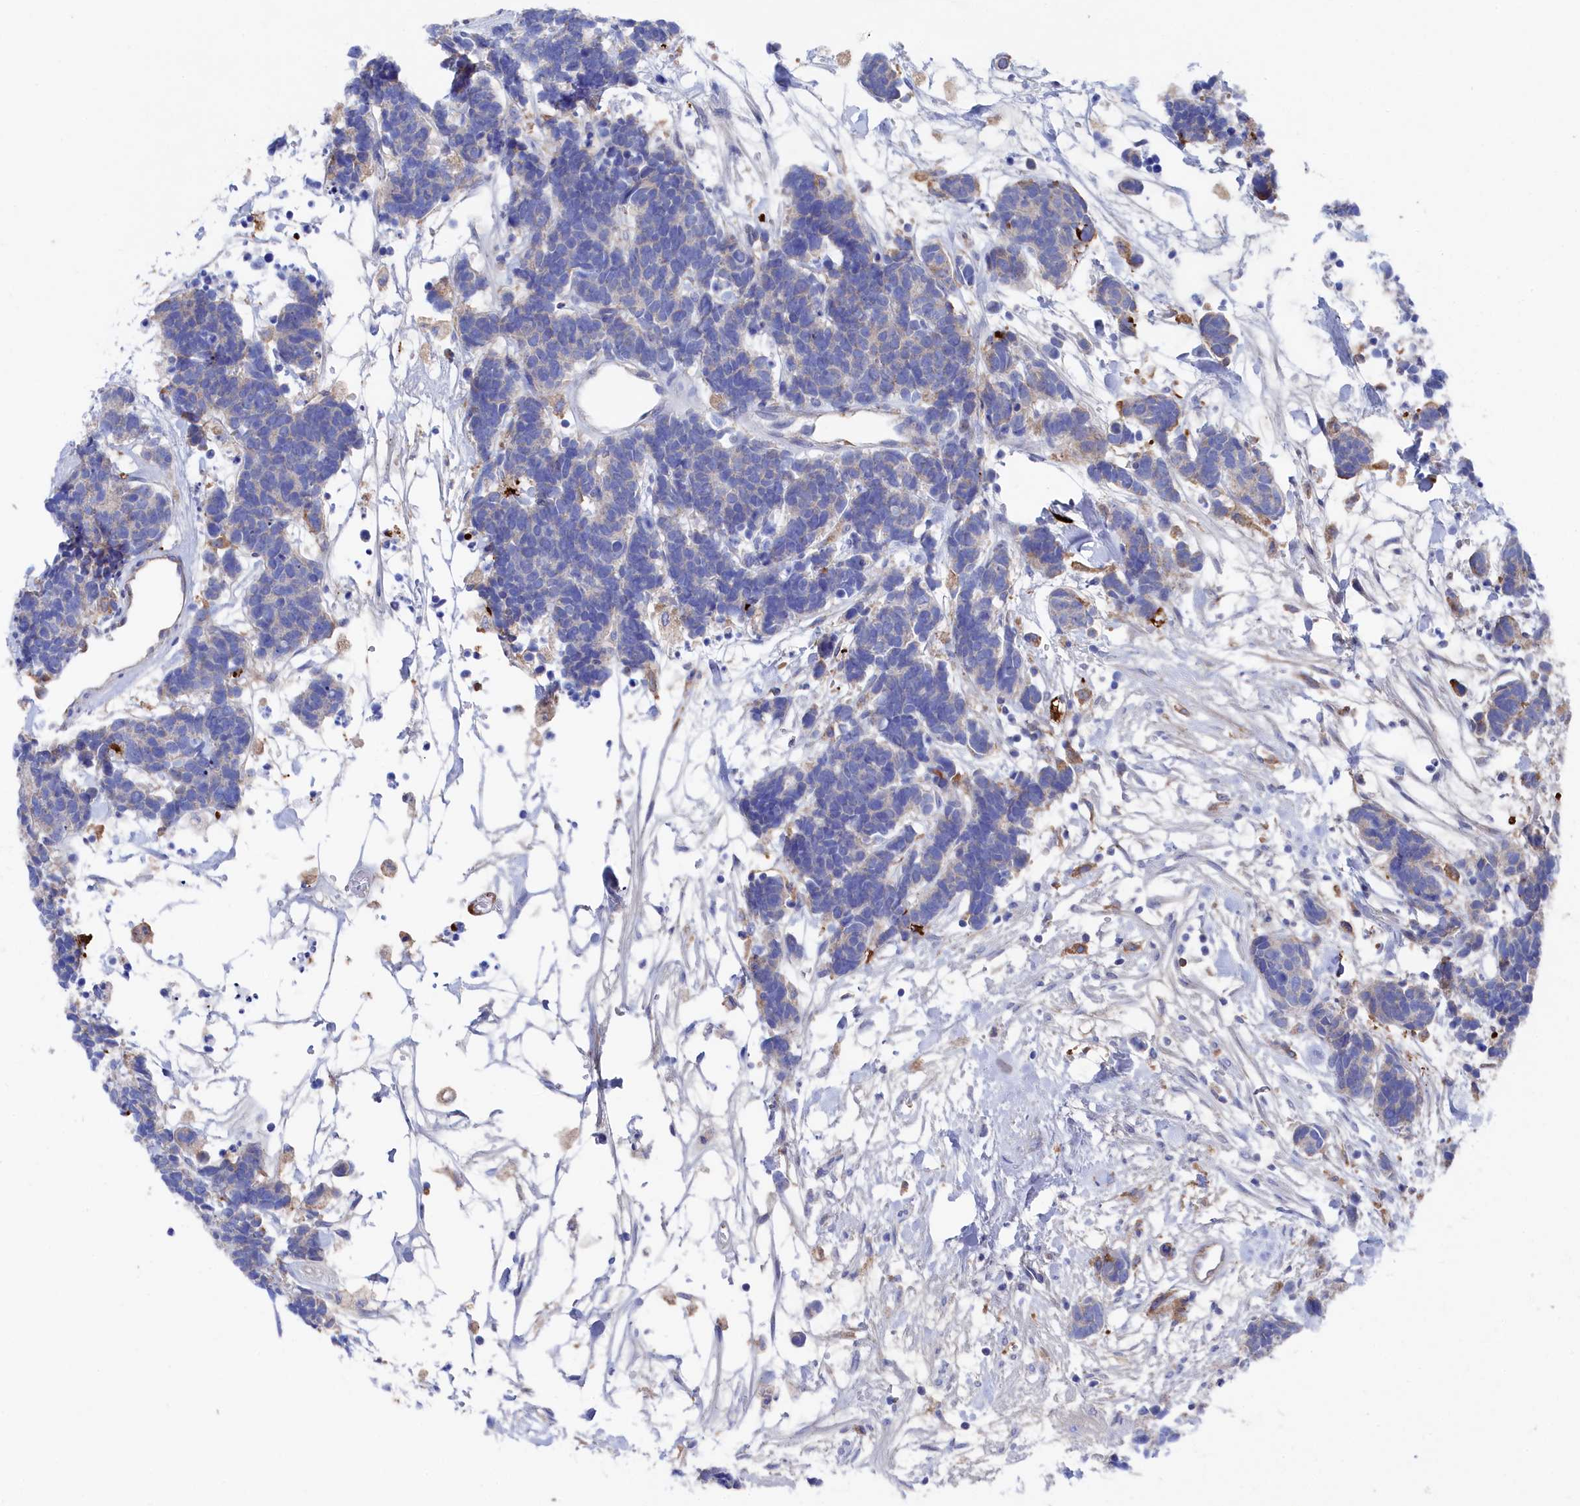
{"staining": {"intensity": "negative", "quantity": "none", "location": "none"}, "tissue": "carcinoid", "cell_type": "Tumor cells", "image_type": "cancer", "snomed": [{"axis": "morphology", "description": "Carcinoma, NOS"}, {"axis": "morphology", "description": "Carcinoid, malignant, NOS"}, {"axis": "topography", "description": "Urinary bladder"}], "caption": "Tumor cells show no significant protein expression in malignant carcinoid. (DAB immunohistochemistry, high magnification).", "gene": "C12orf73", "patient": {"sex": "male", "age": 57}}